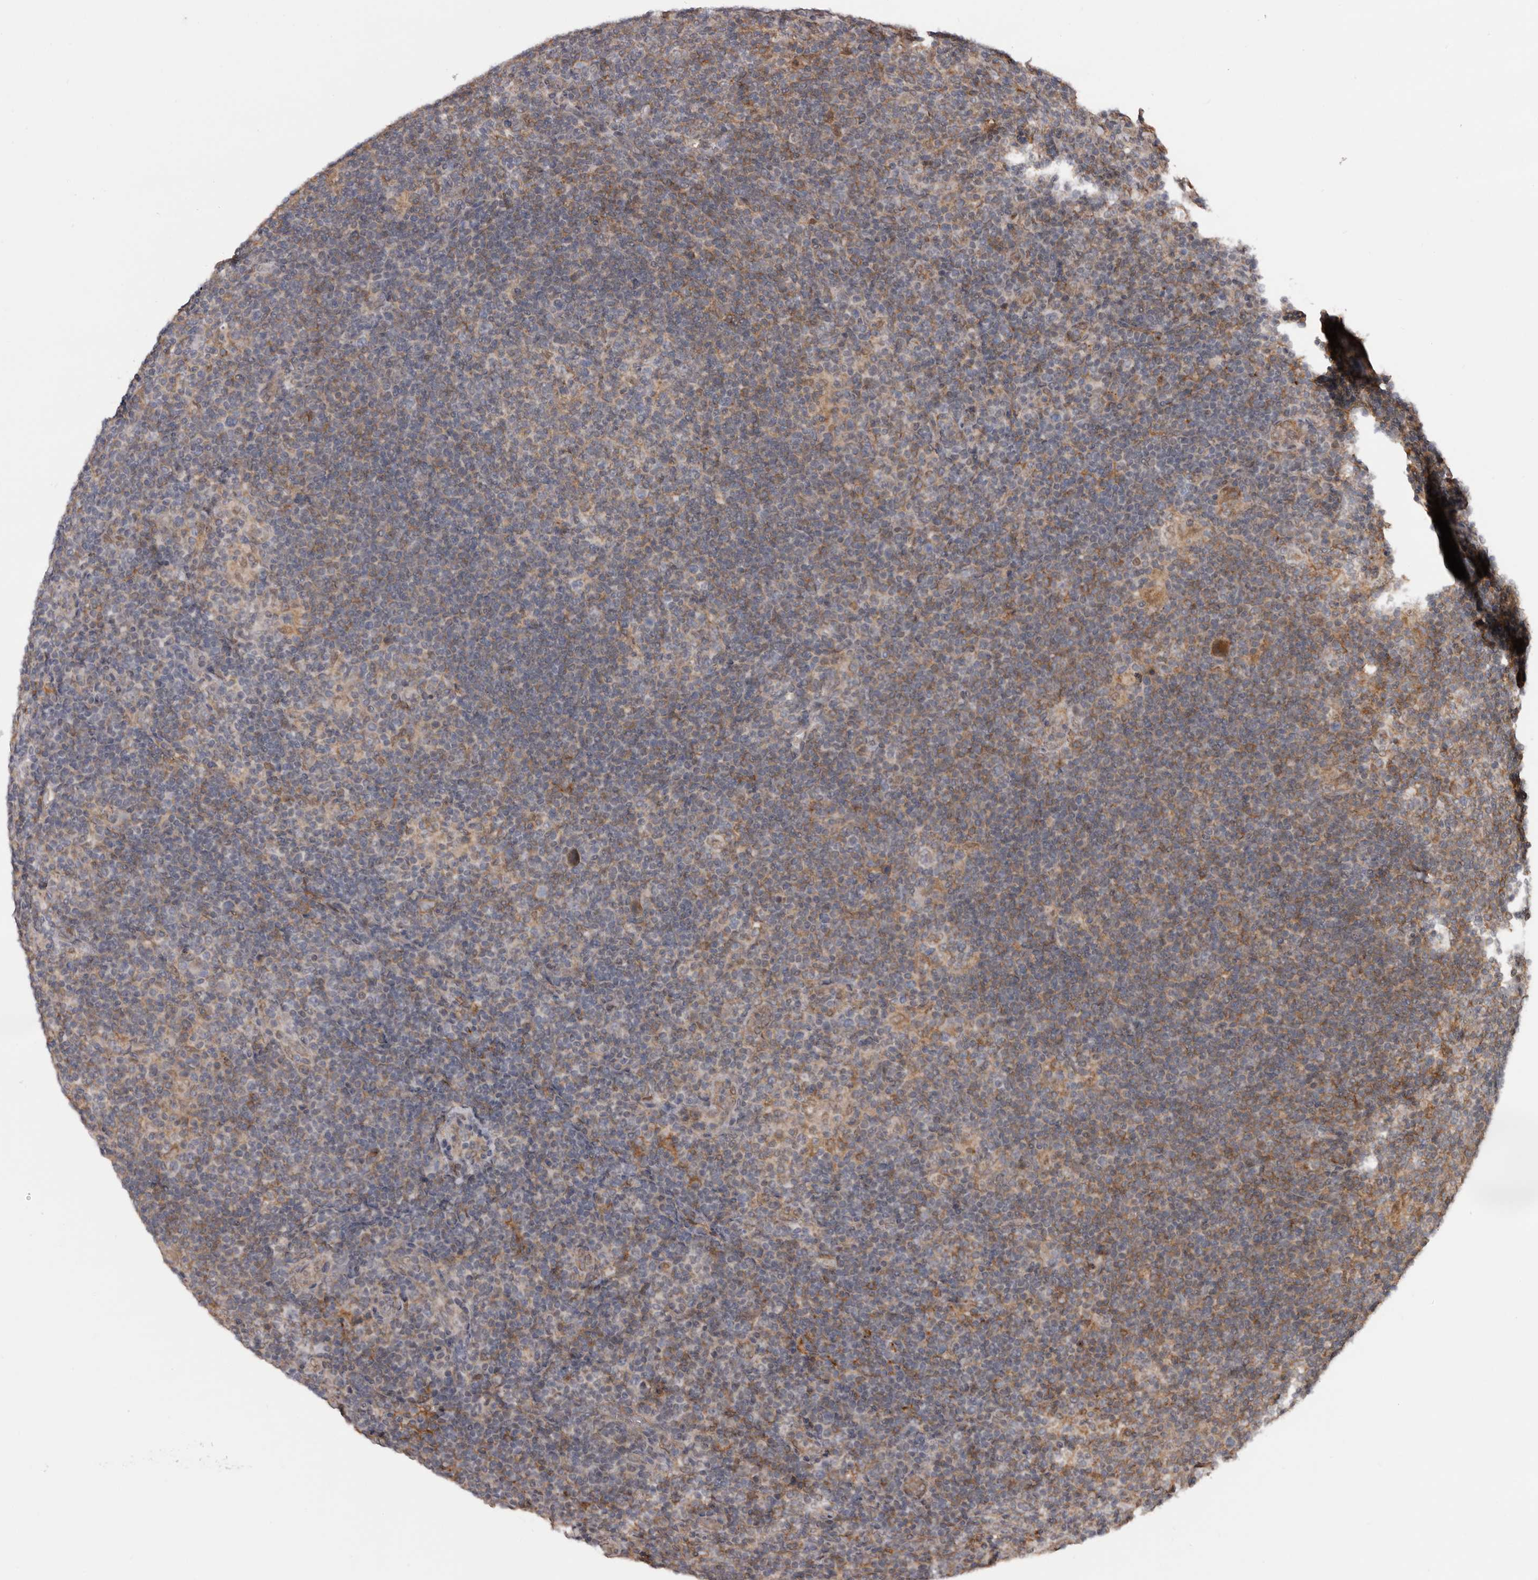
{"staining": {"intensity": "weak", "quantity": "<25%", "location": "cytoplasmic/membranous"}, "tissue": "lymphoma", "cell_type": "Tumor cells", "image_type": "cancer", "snomed": [{"axis": "morphology", "description": "Hodgkin's disease, NOS"}, {"axis": "topography", "description": "Lymph node"}], "caption": "Protein analysis of Hodgkin's disease shows no significant positivity in tumor cells.", "gene": "MOGAT2", "patient": {"sex": "female", "age": 57}}